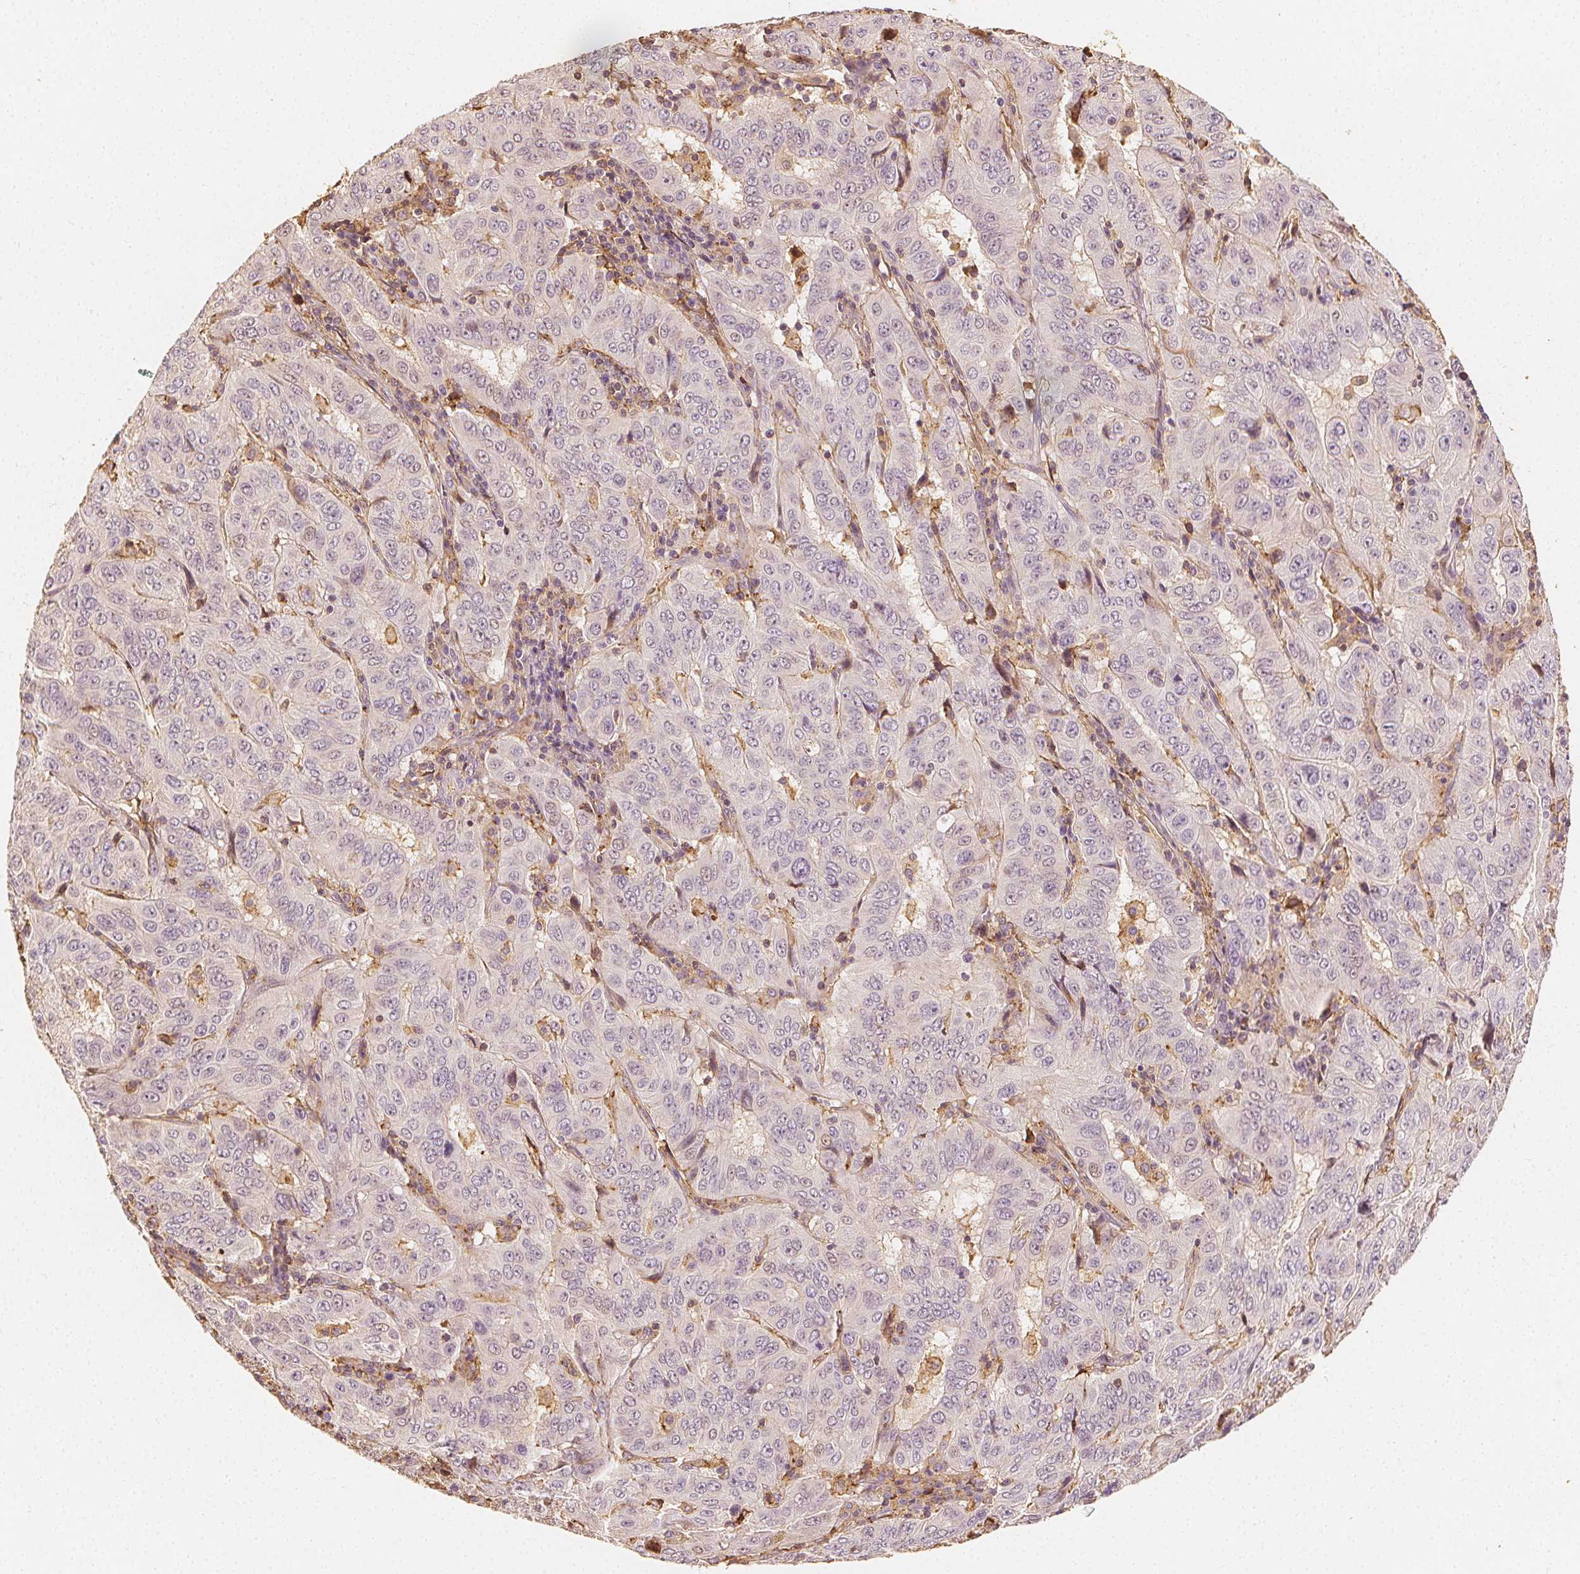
{"staining": {"intensity": "negative", "quantity": "none", "location": "none"}, "tissue": "pancreatic cancer", "cell_type": "Tumor cells", "image_type": "cancer", "snomed": [{"axis": "morphology", "description": "Adenocarcinoma, NOS"}, {"axis": "topography", "description": "Pancreas"}], "caption": "Immunohistochemical staining of human pancreatic adenocarcinoma shows no significant expression in tumor cells.", "gene": "ARHGAP26", "patient": {"sex": "male", "age": 63}}